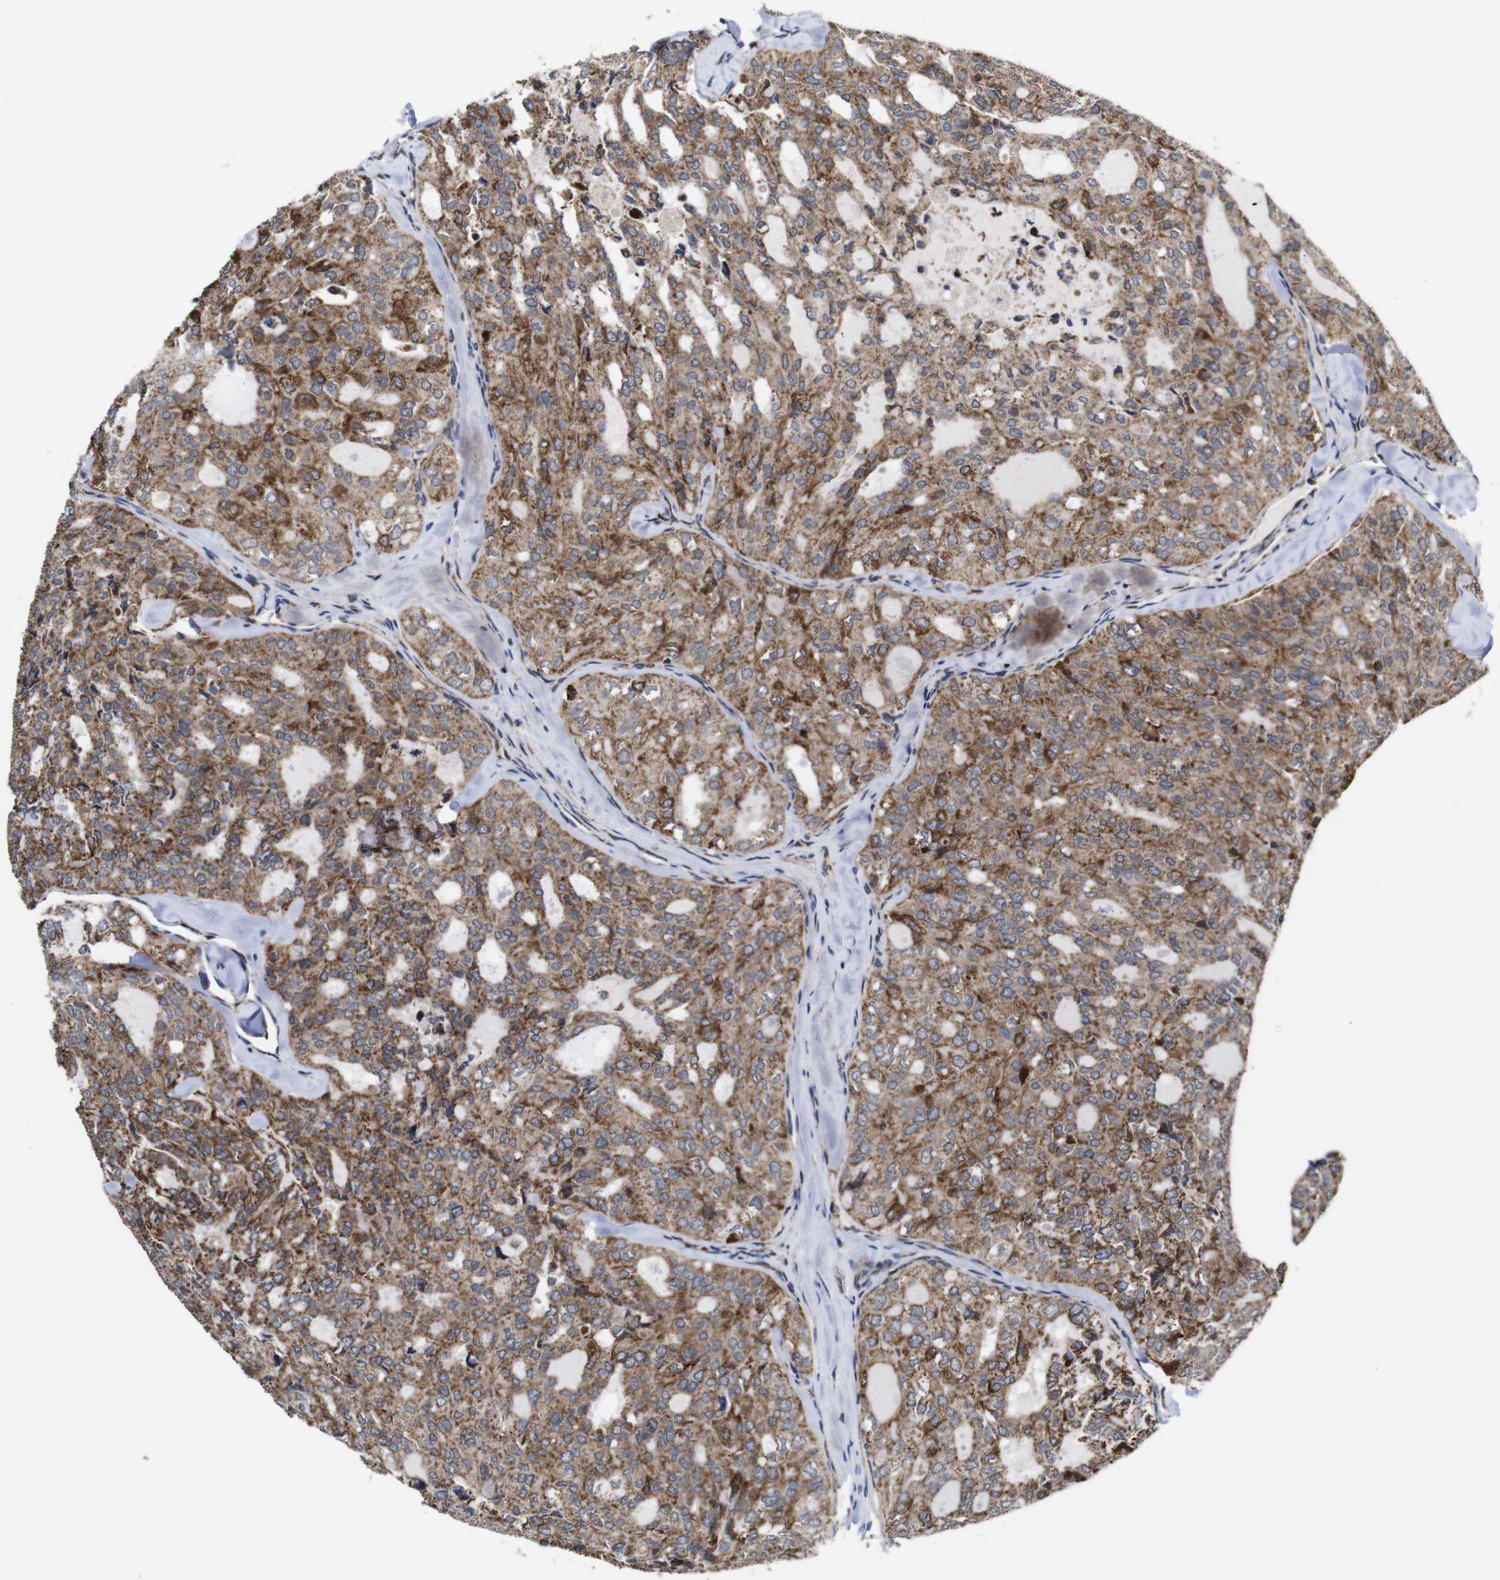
{"staining": {"intensity": "moderate", "quantity": ">75%", "location": "cytoplasmic/membranous"}, "tissue": "thyroid cancer", "cell_type": "Tumor cells", "image_type": "cancer", "snomed": [{"axis": "morphology", "description": "Follicular adenoma carcinoma, NOS"}, {"axis": "topography", "description": "Thyroid gland"}], "caption": "Approximately >75% of tumor cells in follicular adenoma carcinoma (thyroid) show moderate cytoplasmic/membranous protein expression as visualized by brown immunohistochemical staining.", "gene": "C17orf80", "patient": {"sex": "male", "age": 75}}